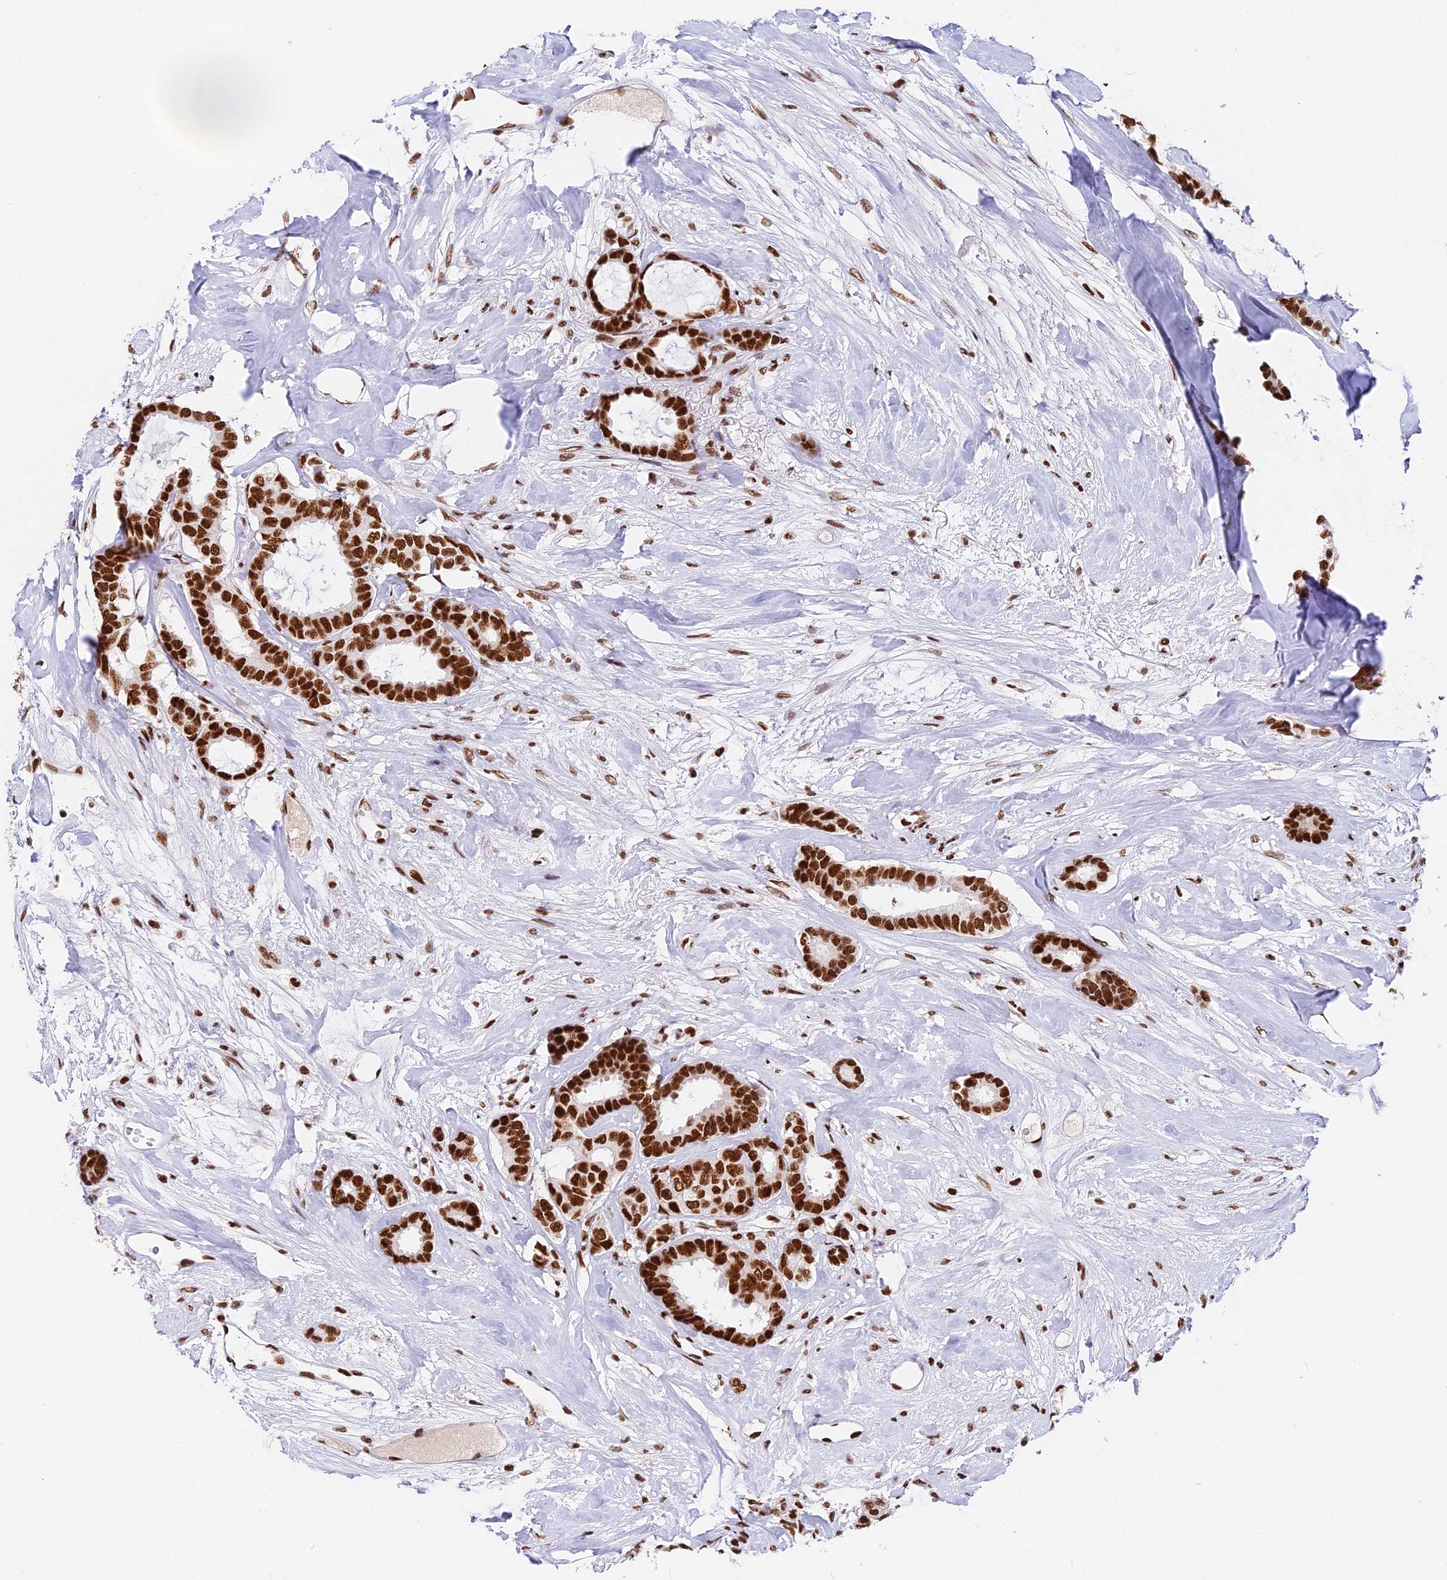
{"staining": {"intensity": "strong", "quantity": ">75%", "location": "nuclear"}, "tissue": "breast cancer", "cell_type": "Tumor cells", "image_type": "cancer", "snomed": [{"axis": "morphology", "description": "Duct carcinoma"}, {"axis": "topography", "description": "Breast"}], "caption": "Human breast cancer stained for a protein (brown) shows strong nuclear positive expression in about >75% of tumor cells.", "gene": "SBNO1", "patient": {"sex": "female", "age": 87}}